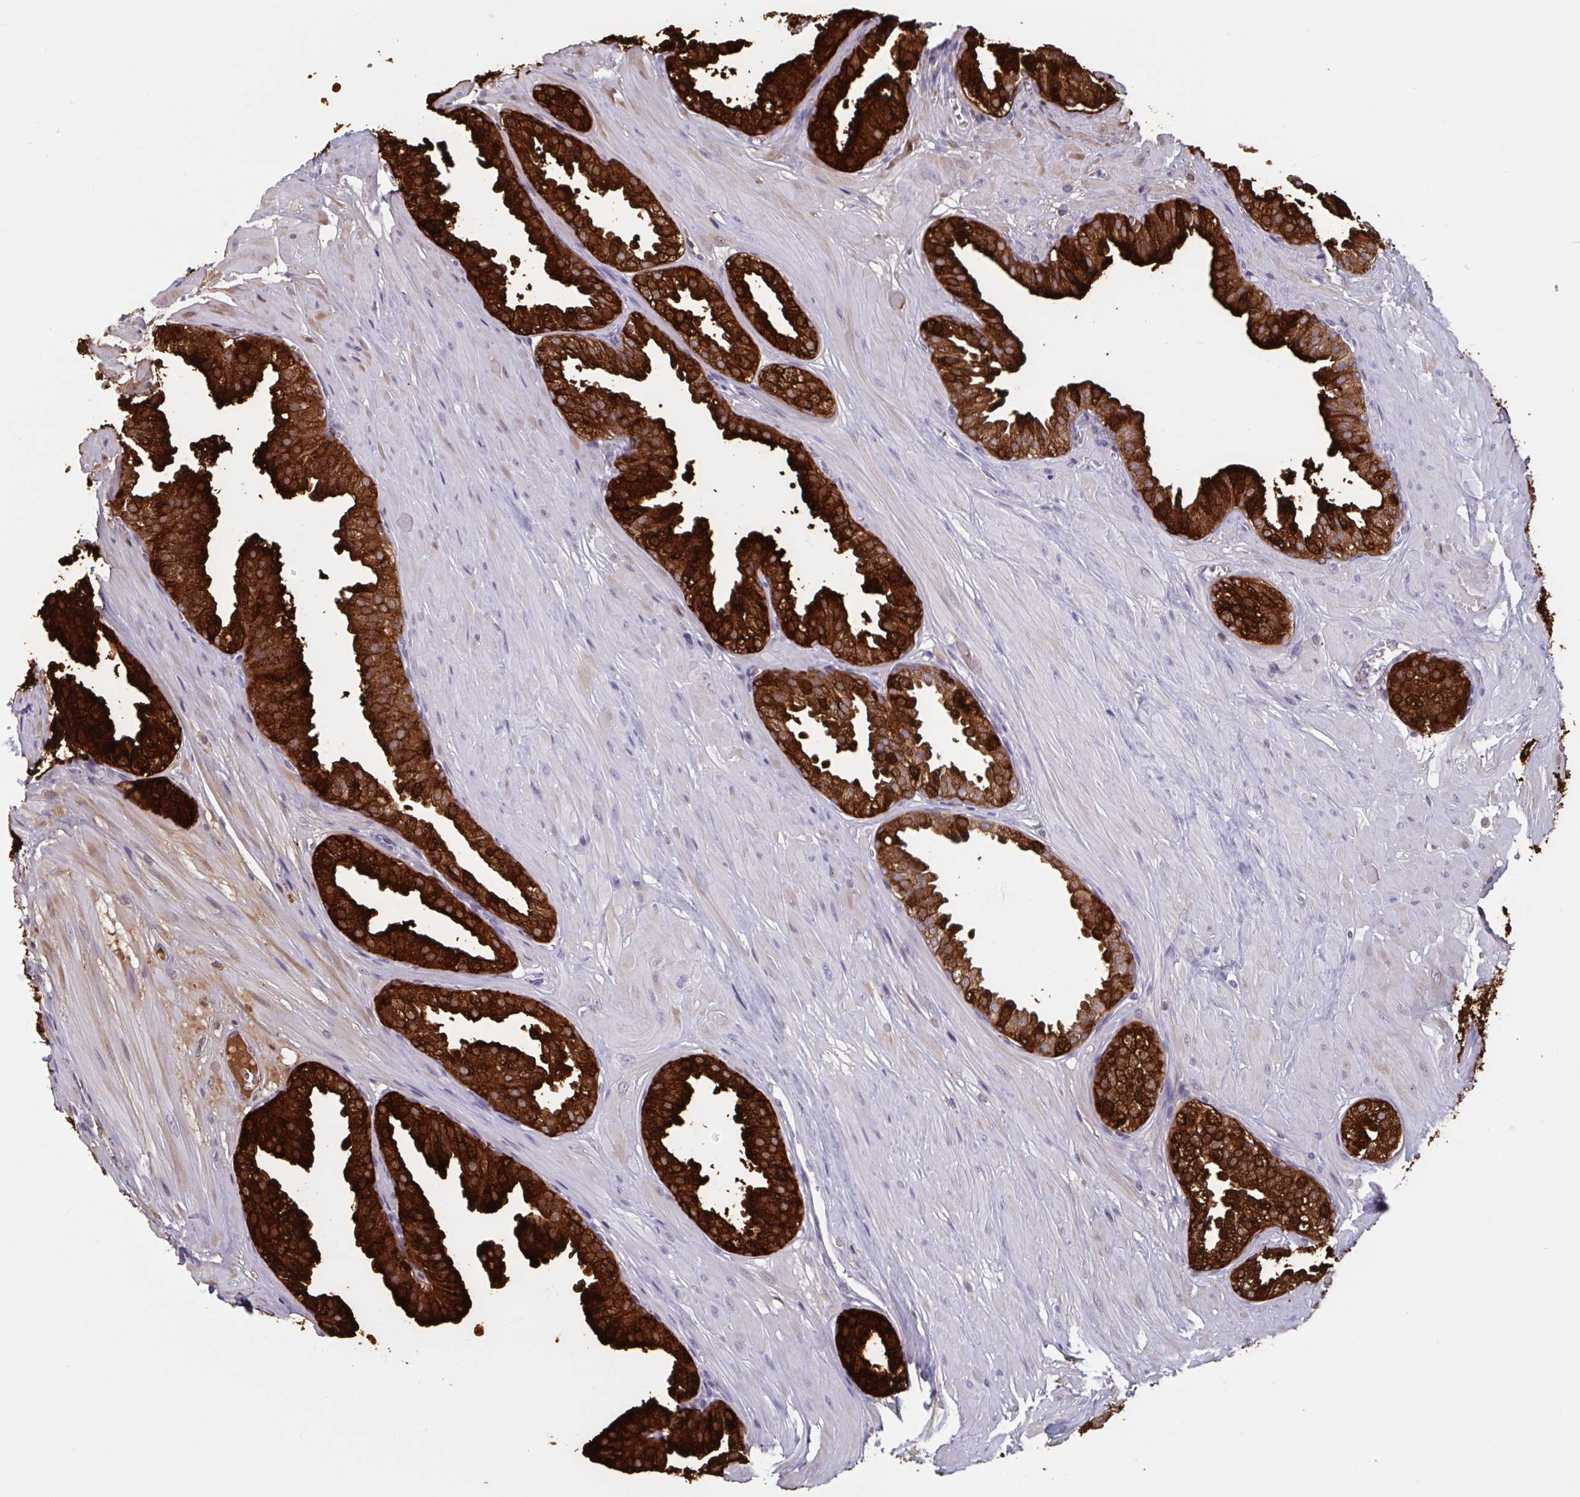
{"staining": {"intensity": "strong", "quantity": ">75%", "location": "cytoplasmic/membranous"}, "tissue": "prostate", "cell_type": "Glandular cells", "image_type": "normal", "snomed": [{"axis": "morphology", "description": "Normal tissue, NOS"}, {"axis": "topography", "description": "Prostate"}, {"axis": "topography", "description": "Peripheral nerve tissue"}], "caption": "This photomicrograph exhibits immunohistochemistry staining of normal prostate, with high strong cytoplasmic/membranous expression in about >75% of glandular cells.", "gene": "MSMB", "patient": {"sex": "male", "age": 55}}